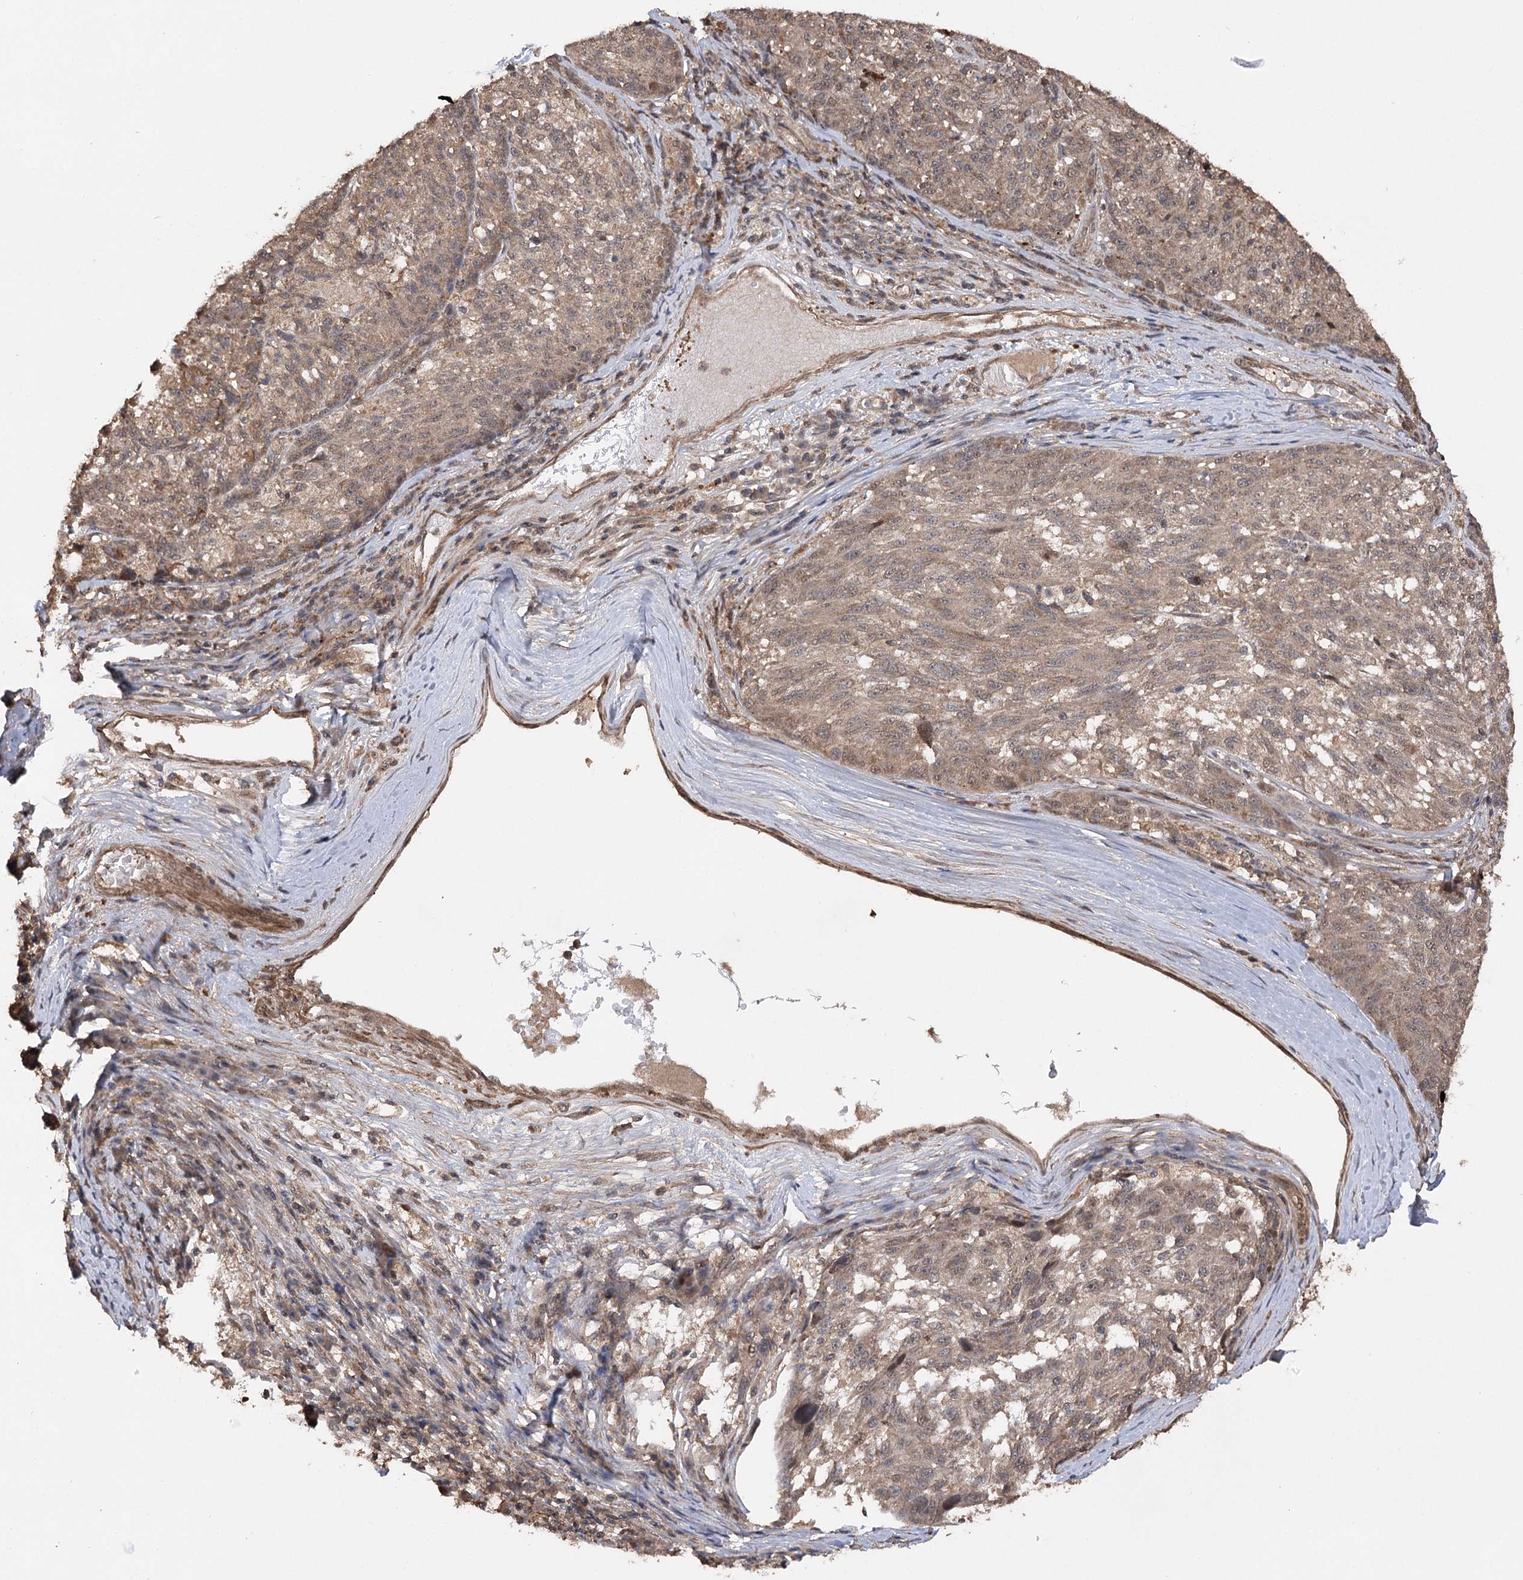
{"staining": {"intensity": "moderate", "quantity": ">75%", "location": "cytoplasmic/membranous,nuclear"}, "tissue": "melanoma", "cell_type": "Tumor cells", "image_type": "cancer", "snomed": [{"axis": "morphology", "description": "Malignant melanoma, NOS"}, {"axis": "topography", "description": "Skin"}], "caption": "DAB immunohistochemical staining of human melanoma exhibits moderate cytoplasmic/membranous and nuclear protein staining in approximately >75% of tumor cells. Using DAB (brown) and hematoxylin (blue) stains, captured at high magnification using brightfield microscopy.", "gene": "TENM2", "patient": {"sex": "male", "age": 53}}